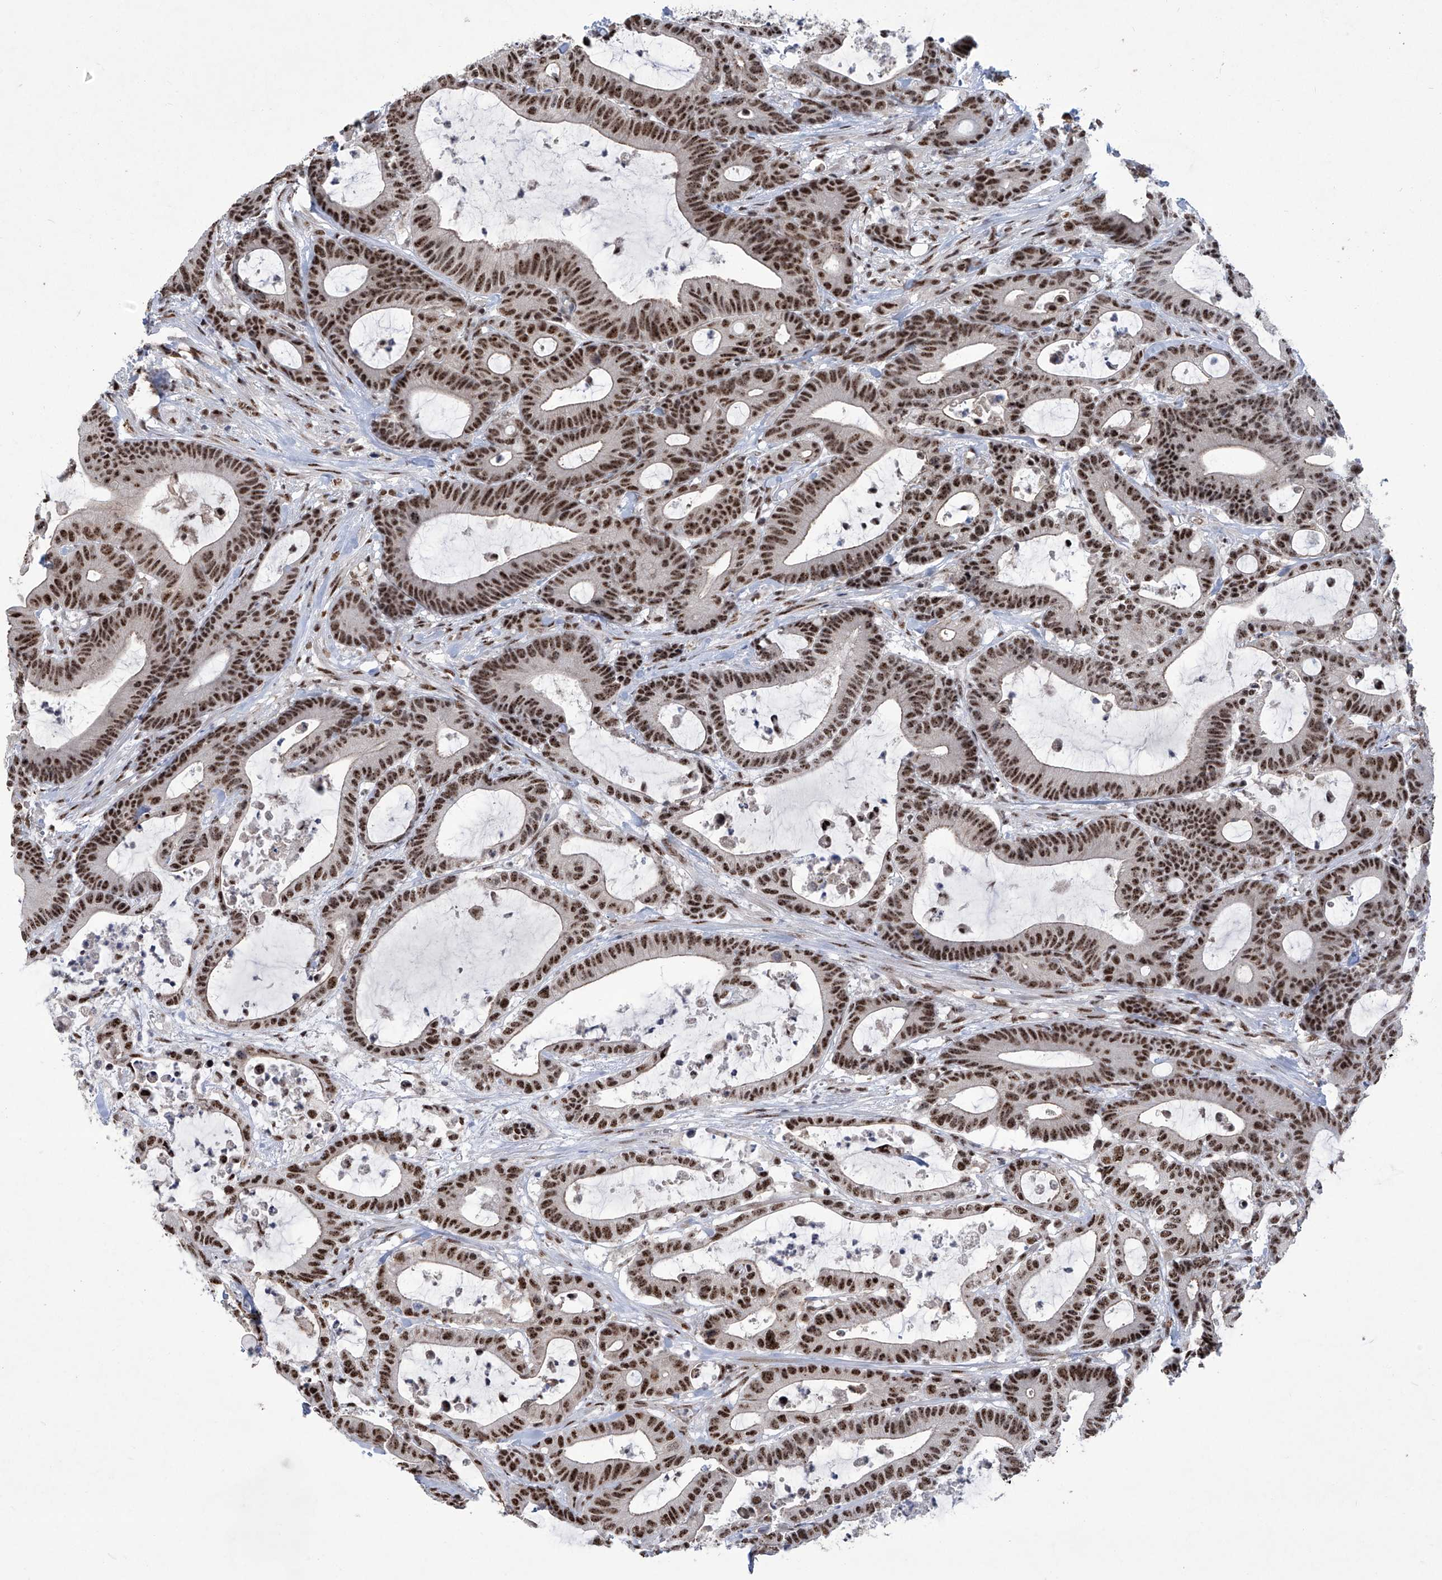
{"staining": {"intensity": "strong", "quantity": ">75%", "location": "nuclear"}, "tissue": "colorectal cancer", "cell_type": "Tumor cells", "image_type": "cancer", "snomed": [{"axis": "morphology", "description": "Adenocarcinoma, NOS"}, {"axis": "topography", "description": "Colon"}], "caption": "A brown stain labels strong nuclear positivity of a protein in human colorectal adenocarcinoma tumor cells.", "gene": "FBXL4", "patient": {"sex": "female", "age": 84}}